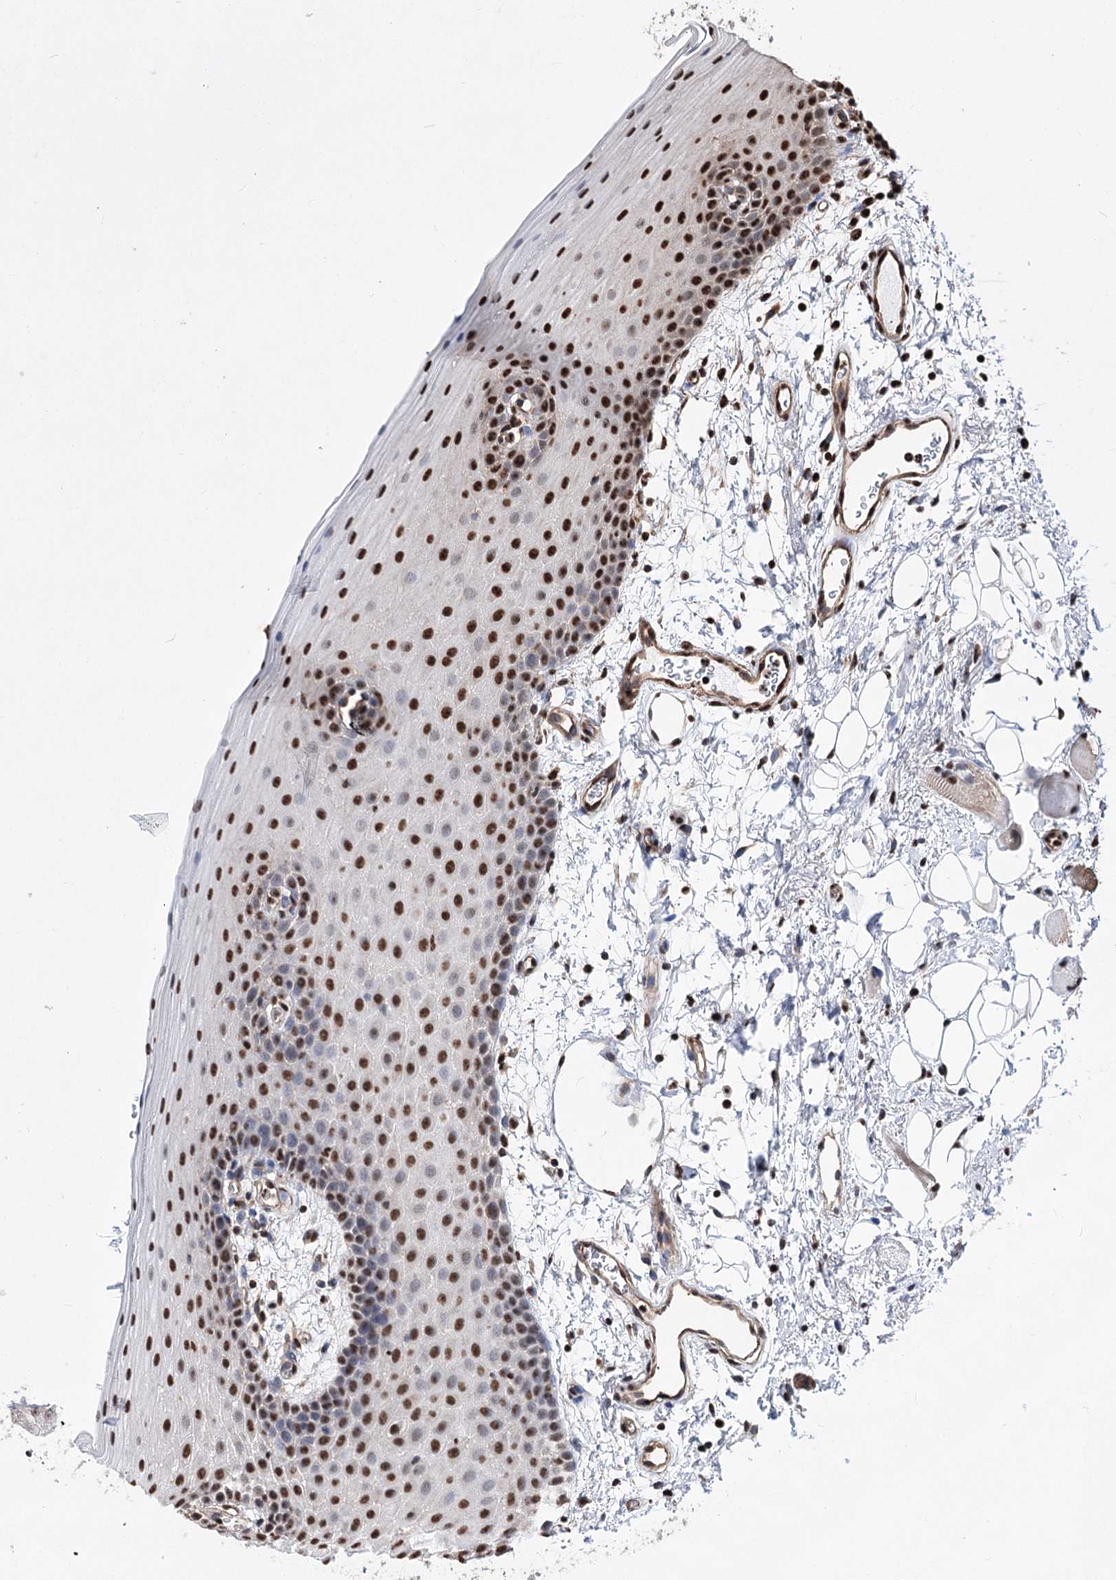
{"staining": {"intensity": "strong", "quantity": ">75%", "location": "nuclear"}, "tissue": "oral mucosa", "cell_type": "Squamous epithelial cells", "image_type": "normal", "snomed": [{"axis": "morphology", "description": "Normal tissue, NOS"}, {"axis": "topography", "description": "Oral tissue"}], "caption": "Benign oral mucosa demonstrates strong nuclear expression in about >75% of squamous epithelial cells.", "gene": "CHMP7", "patient": {"sex": "male", "age": 68}}